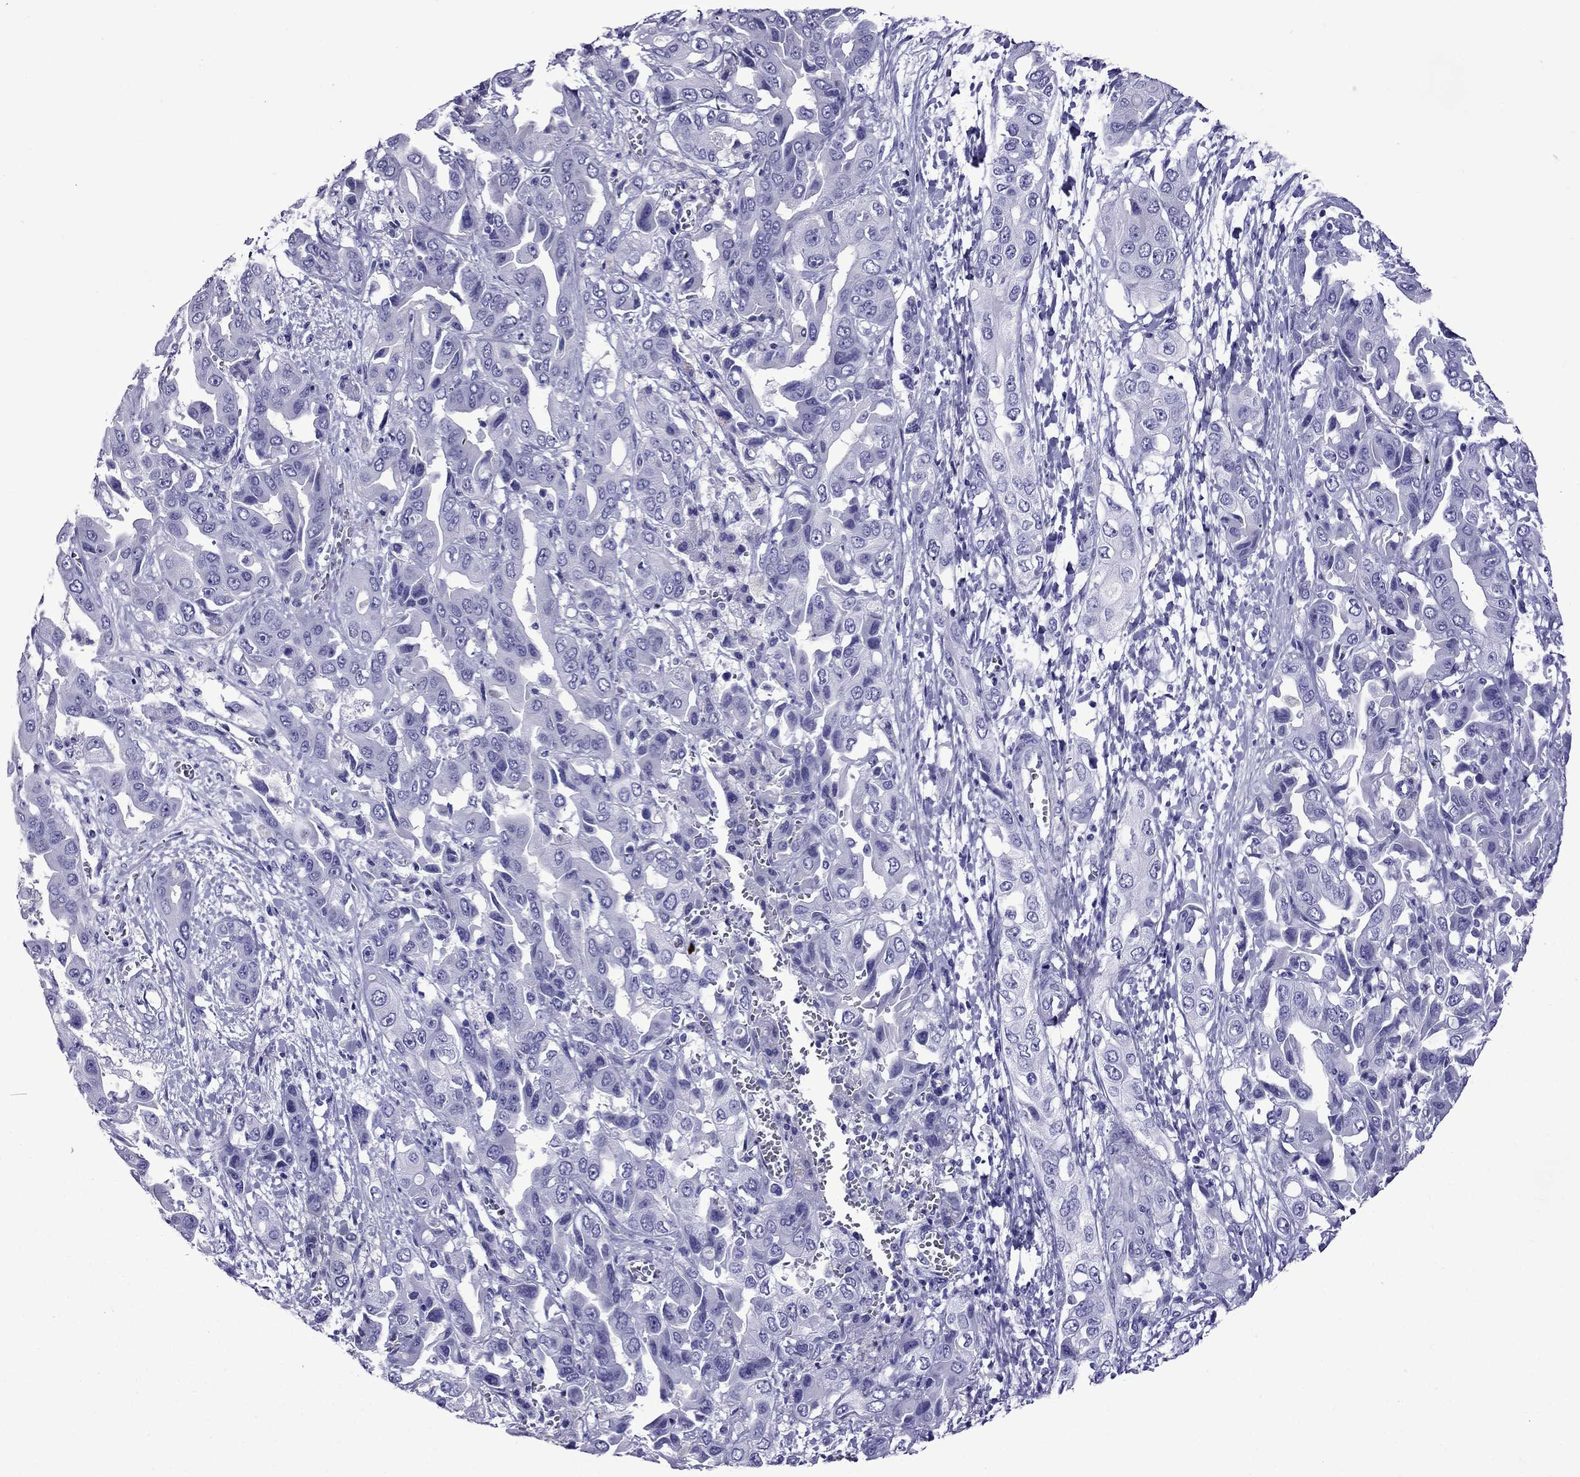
{"staining": {"intensity": "negative", "quantity": "none", "location": "none"}, "tissue": "liver cancer", "cell_type": "Tumor cells", "image_type": "cancer", "snomed": [{"axis": "morphology", "description": "Cholangiocarcinoma"}, {"axis": "topography", "description": "Liver"}], "caption": "IHC micrograph of neoplastic tissue: liver cholangiocarcinoma stained with DAB displays no significant protein positivity in tumor cells.", "gene": "CRYBA1", "patient": {"sex": "female", "age": 52}}